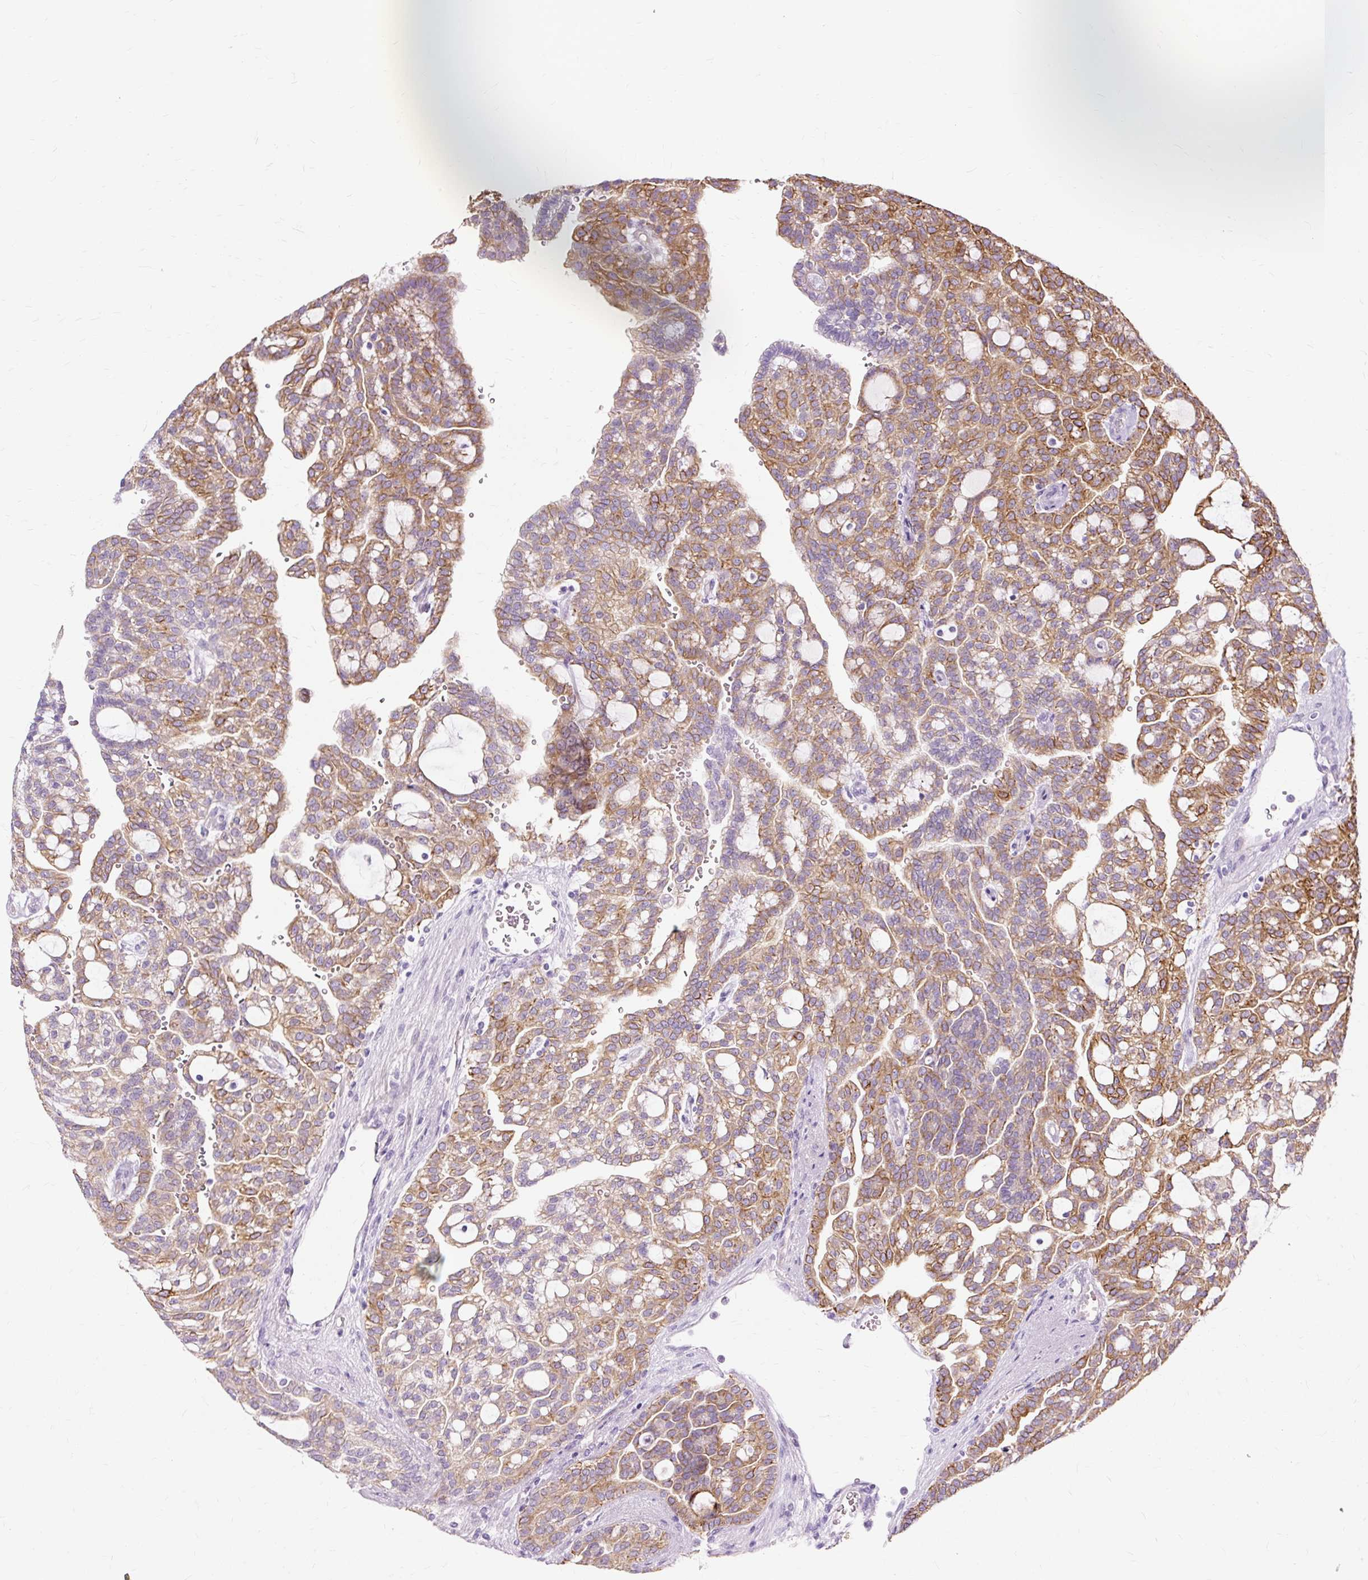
{"staining": {"intensity": "moderate", "quantity": ">75%", "location": "cytoplasmic/membranous"}, "tissue": "renal cancer", "cell_type": "Tumor cells", "image_type": "cancer", "snomed": [{"axis": "morphology", "description": "Adenocarcinoma, NOS"}, {"axis": "topography", "description": "Kidney"}], "caption": "Adenocarcinoma (renal) was stained to show a protein in brown. There is medium levels of moderate cytoplasmic/membranous staining in approximately >75% of tumor cells.", "gene": "DCTN4", "patient": {"sex": "male", "age": 63}}